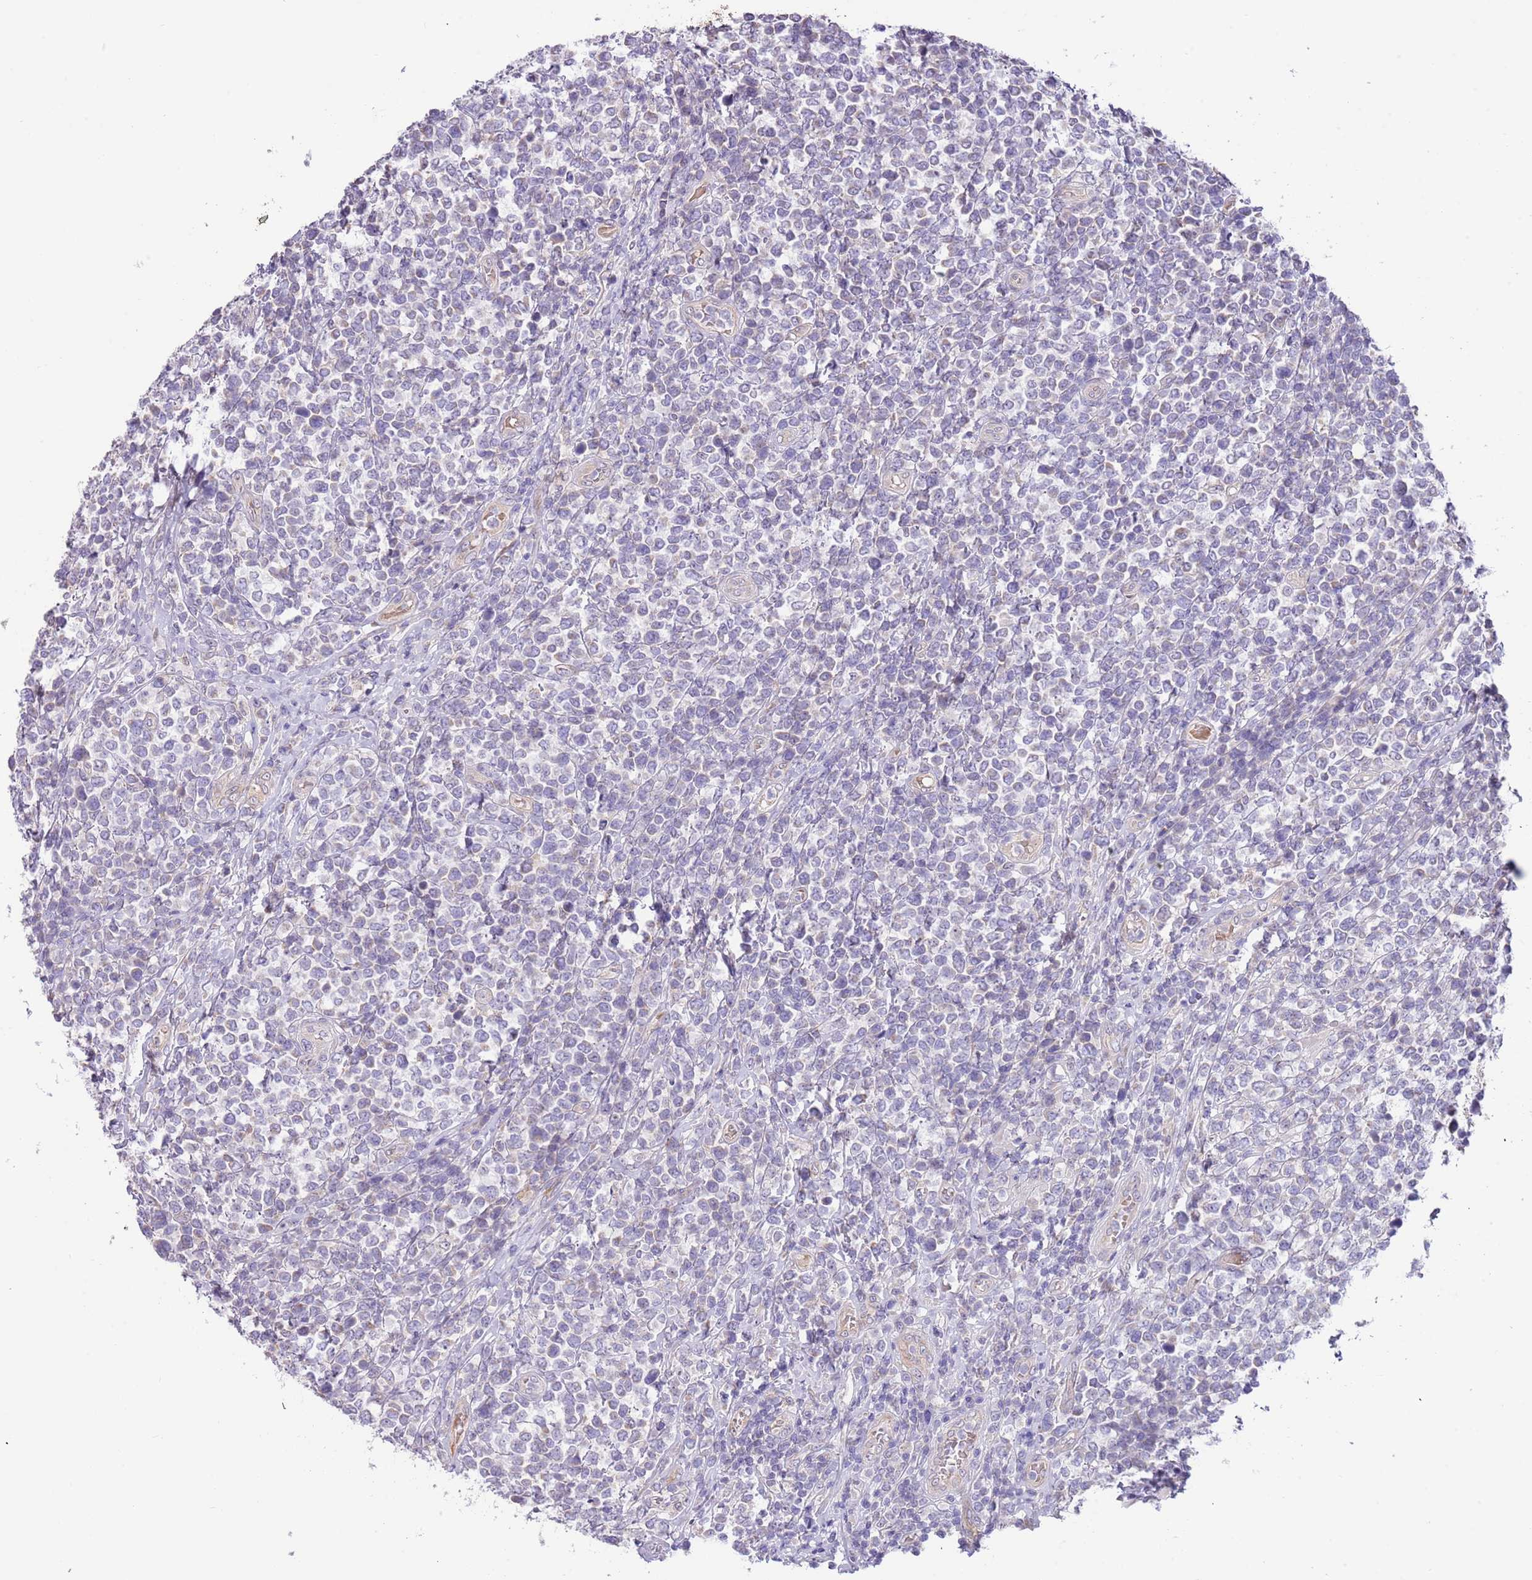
{"staining": {"intensity": "negative", "quantity": "none", "location": "none"}, "tissue": "lymphoma", "cell_type": "Tumor cells", "image_type": "cancer", "snomed": [{"axis": "morphology", "description": "Malignant lymphoma, non-Hodgkin's type, High grade"}, {"axis": "topography", "description": "Soft tissue"}], "caption": "Tumor cells show no significant protein positivity in malignant lymphoma, non-Hodgkin's type (high-grade).", "gene": "AP1S2", "patient": {"sex": "female", "age": 56}}